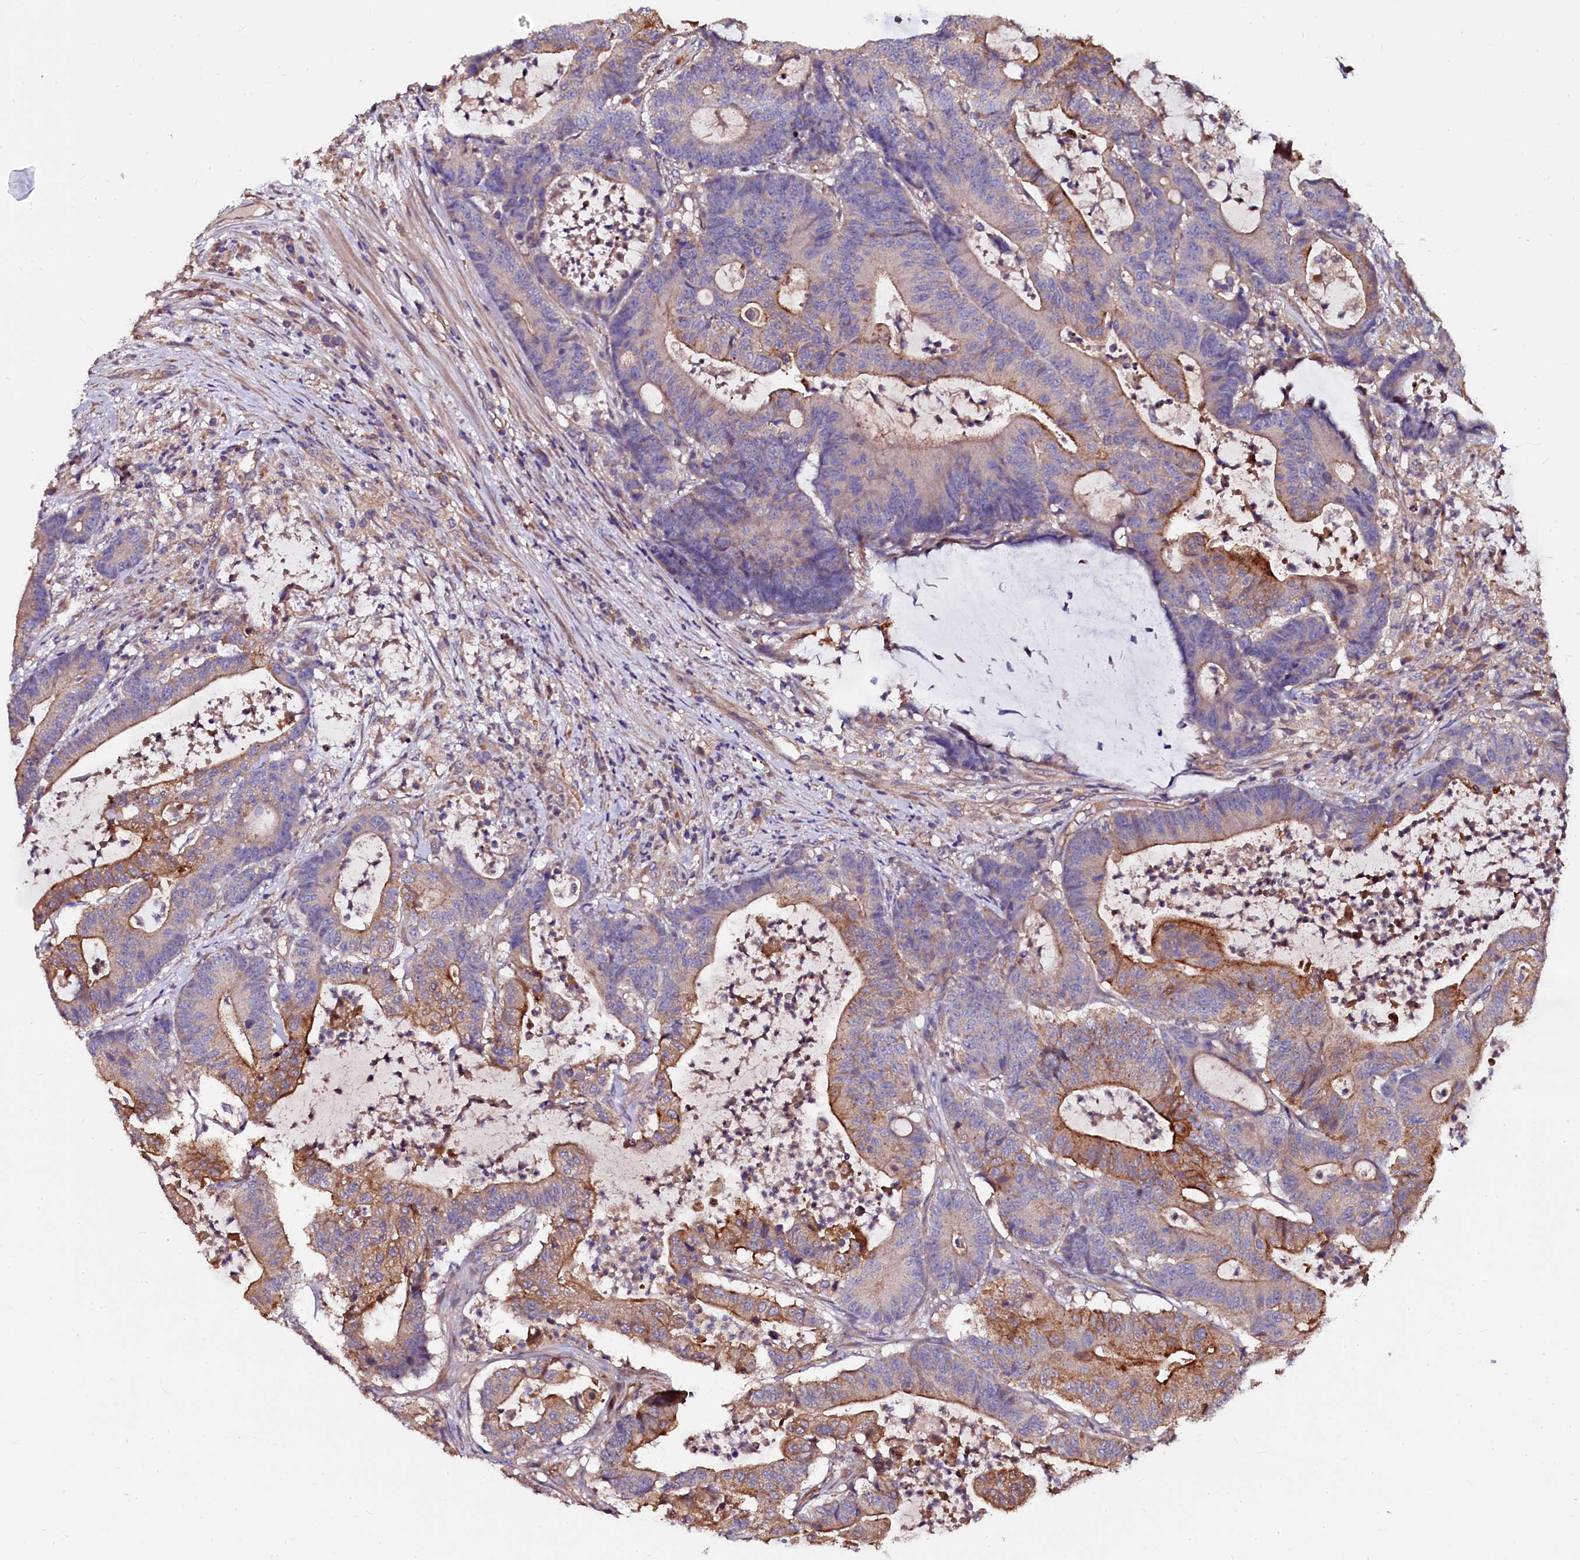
{"staining": {"intensity": "moderate", "quantity": "25%-75%", "location": "cytoplasmic/membranous"}, "tissue": "colorectal cancer", "cell_type": "Tumor cells", "image_type": "cancer", "snomed": [{"axis": "morphology", "description": "Adenocarcinoma, NOS"}, {"axis": "topography", "description": "Colon"}], "caption": "Colorectal adenocarcinoma stained with DAB (3,3'-diaminobenzidine) immunohistochemistry (IHC) exhibits medium levels of moderate cytoplasmic/membranous expression in about 25%-75% of tumor cells. (DAB (3,3'-diaminobenzidine) IHC with brightfield microscopy, high magnification).", "gene": "APPL2", "patient": {"sex": "female", "age": 84}}